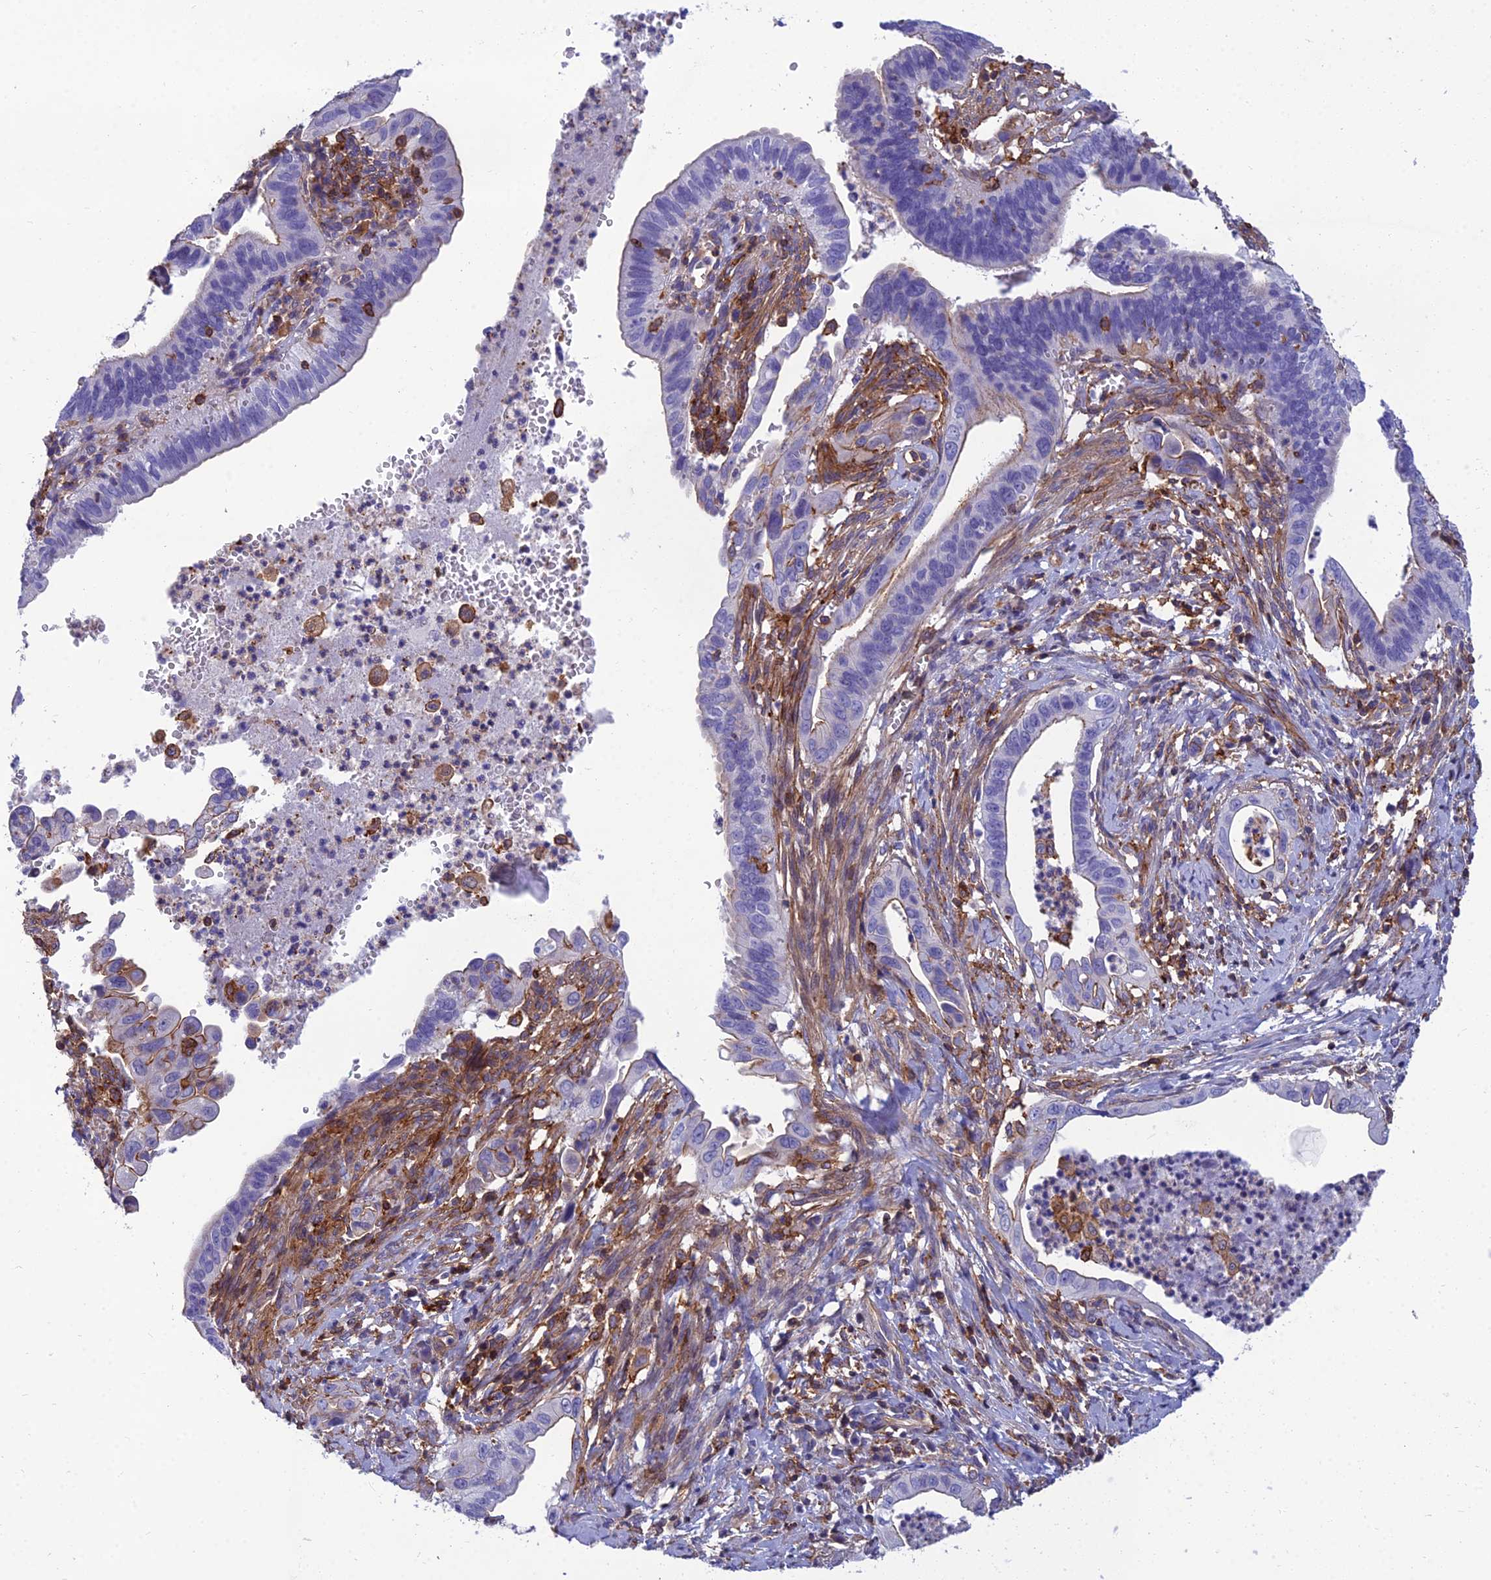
{"staining": {"intensity": "moderate", "quantity": "<25%", "location": "cytoplasmic/membranous"}, "tissue": "cervical cancer", "cell_type": "Tumor cells", "image_type": "cancer", "snomed": [{"axis": "morphology", "description": "Adenocarcinoma, NOS"}, {"axis": "topography", "description": "Cervix"}], "caption": "The histopathology image demonstrates staining of adenocarcinoma (cervical), revealing moderate cytoplasmic/membranous protein positivity (brown color) within tumor cells.", "gene": "PPP1R18", "patient": {"sex": "female", "age": 42}}